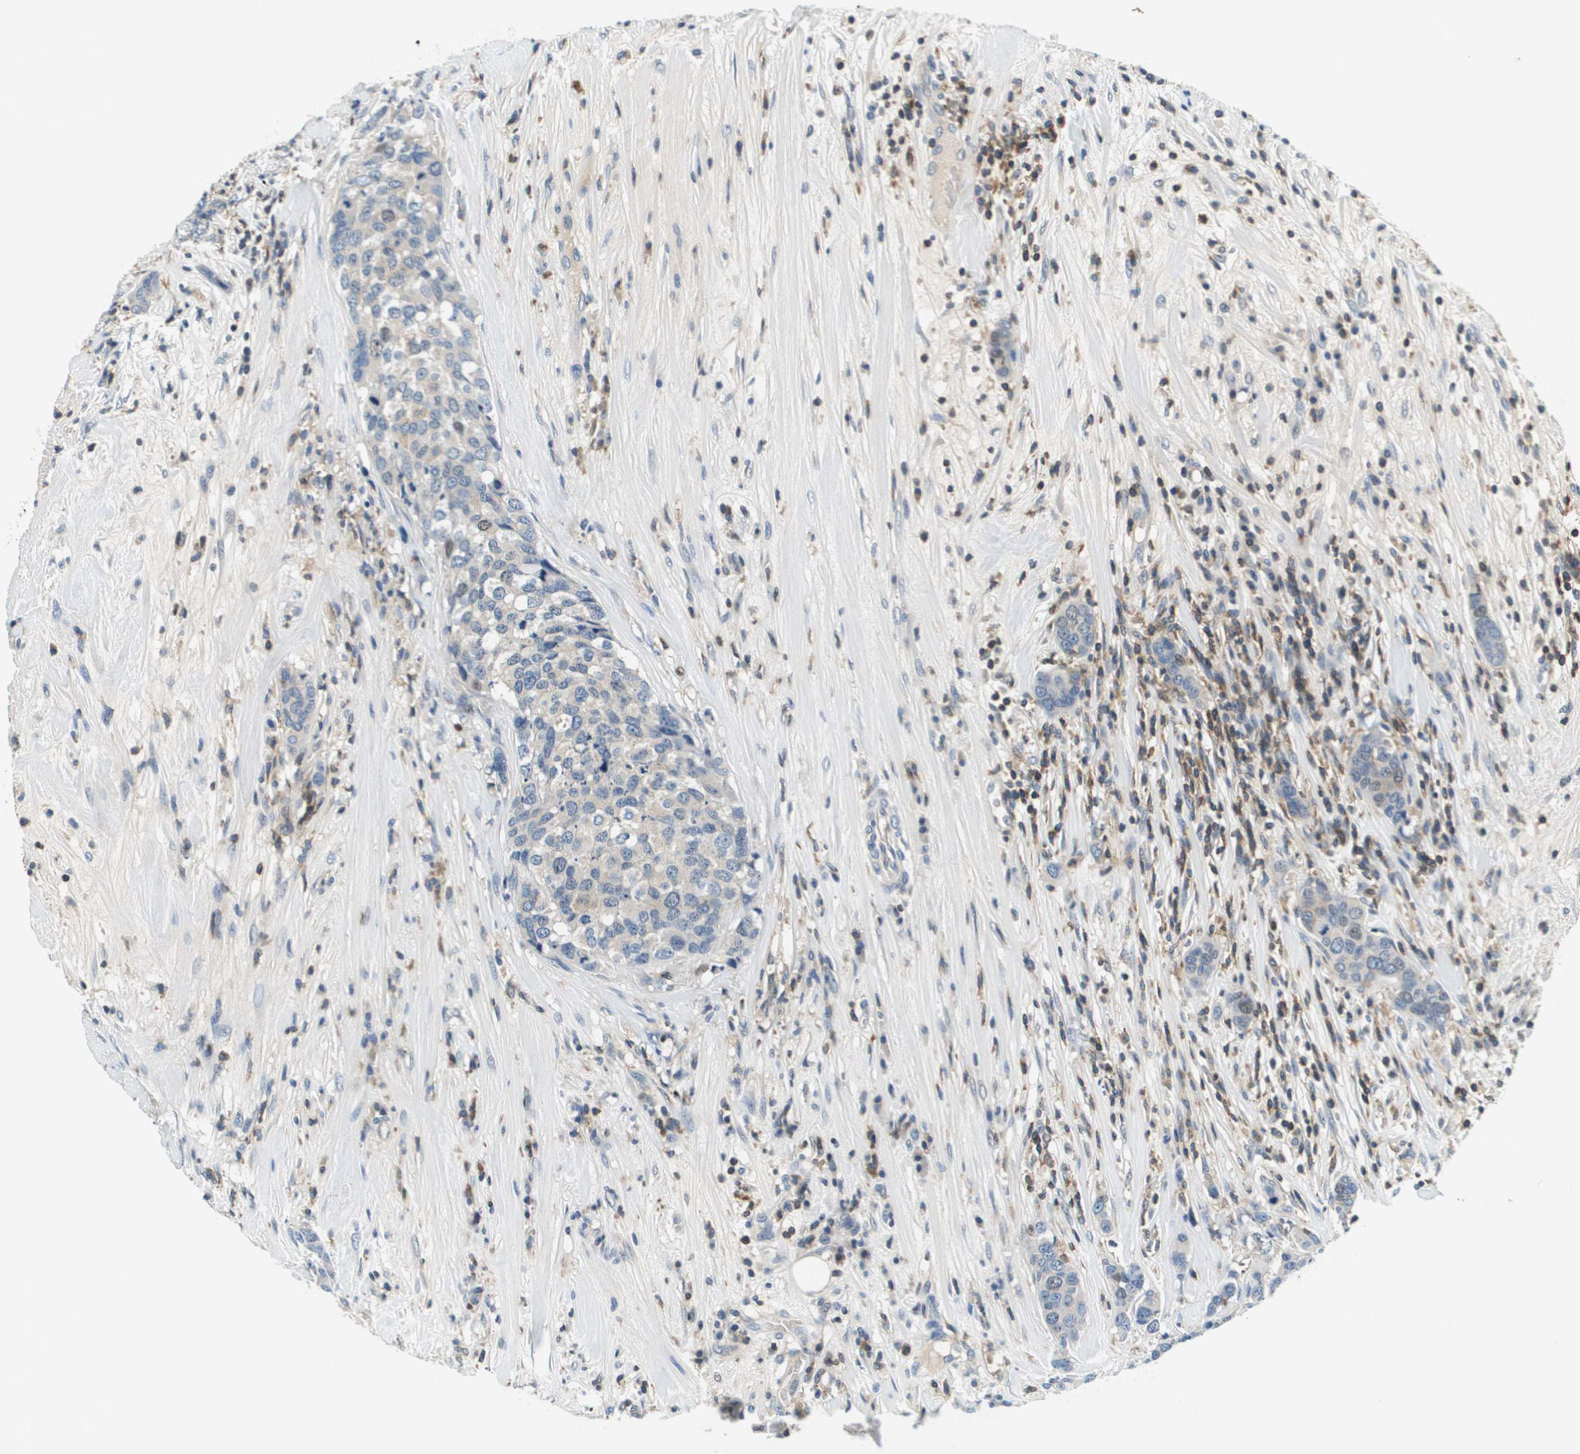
{"staining": {"intensity": "weak", "quantity": "25%-75%", "location": "cytoplasmic/membranous"}, "tissue": "breast cancer", "cell_type": "Tumor cells", "image_type": "cancer", "snomed": [{"axis": "morphology", "description": "Lobular carcinoma"}, {"axis": "topography", "description": "Breast"}], "caption": "The immunohistochemical stain highlights weak cytoplasmic/membranous expression in tumor cells of breast lobular carcinoma tissue.", "gene": "KCNQ5", "patient": {"sex": "female", "age": 59}}